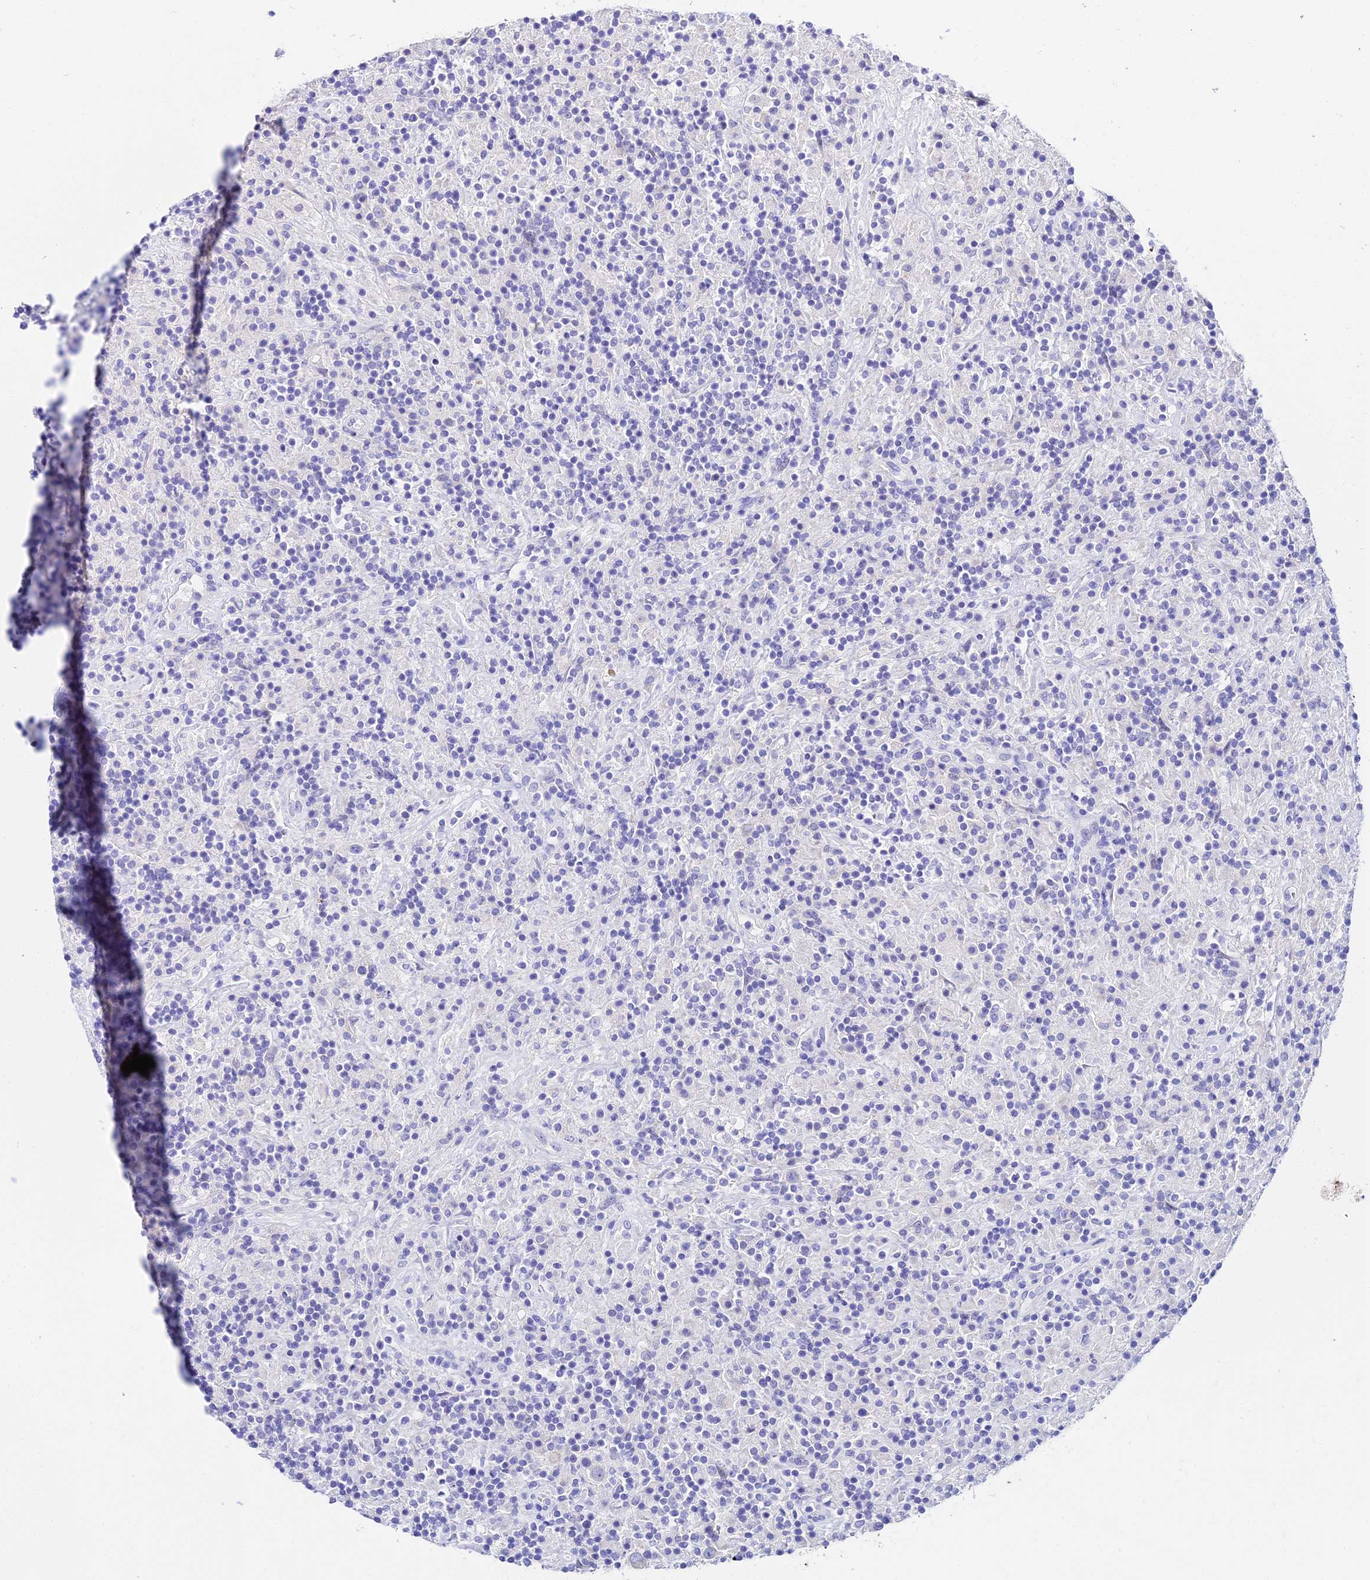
{"staining": {"intensity": "negative", "quantity": "none", "location": "none"}, "tissue": "lymphoma", "cell_type": "Tumor cells", "image_type": "cancer", "snomed": [{"axis": "morphology", "description": "Hodgkin's disease, NOS"}, {"axis": "topography", "description": "Lymph node"}], "caption": "Hodgkin's disease was stained to show a protein in brown. There is no significant positivity in tumor cells.", "gene": "TUBA3D", "patient": {"sex": "male", "age": 70}}